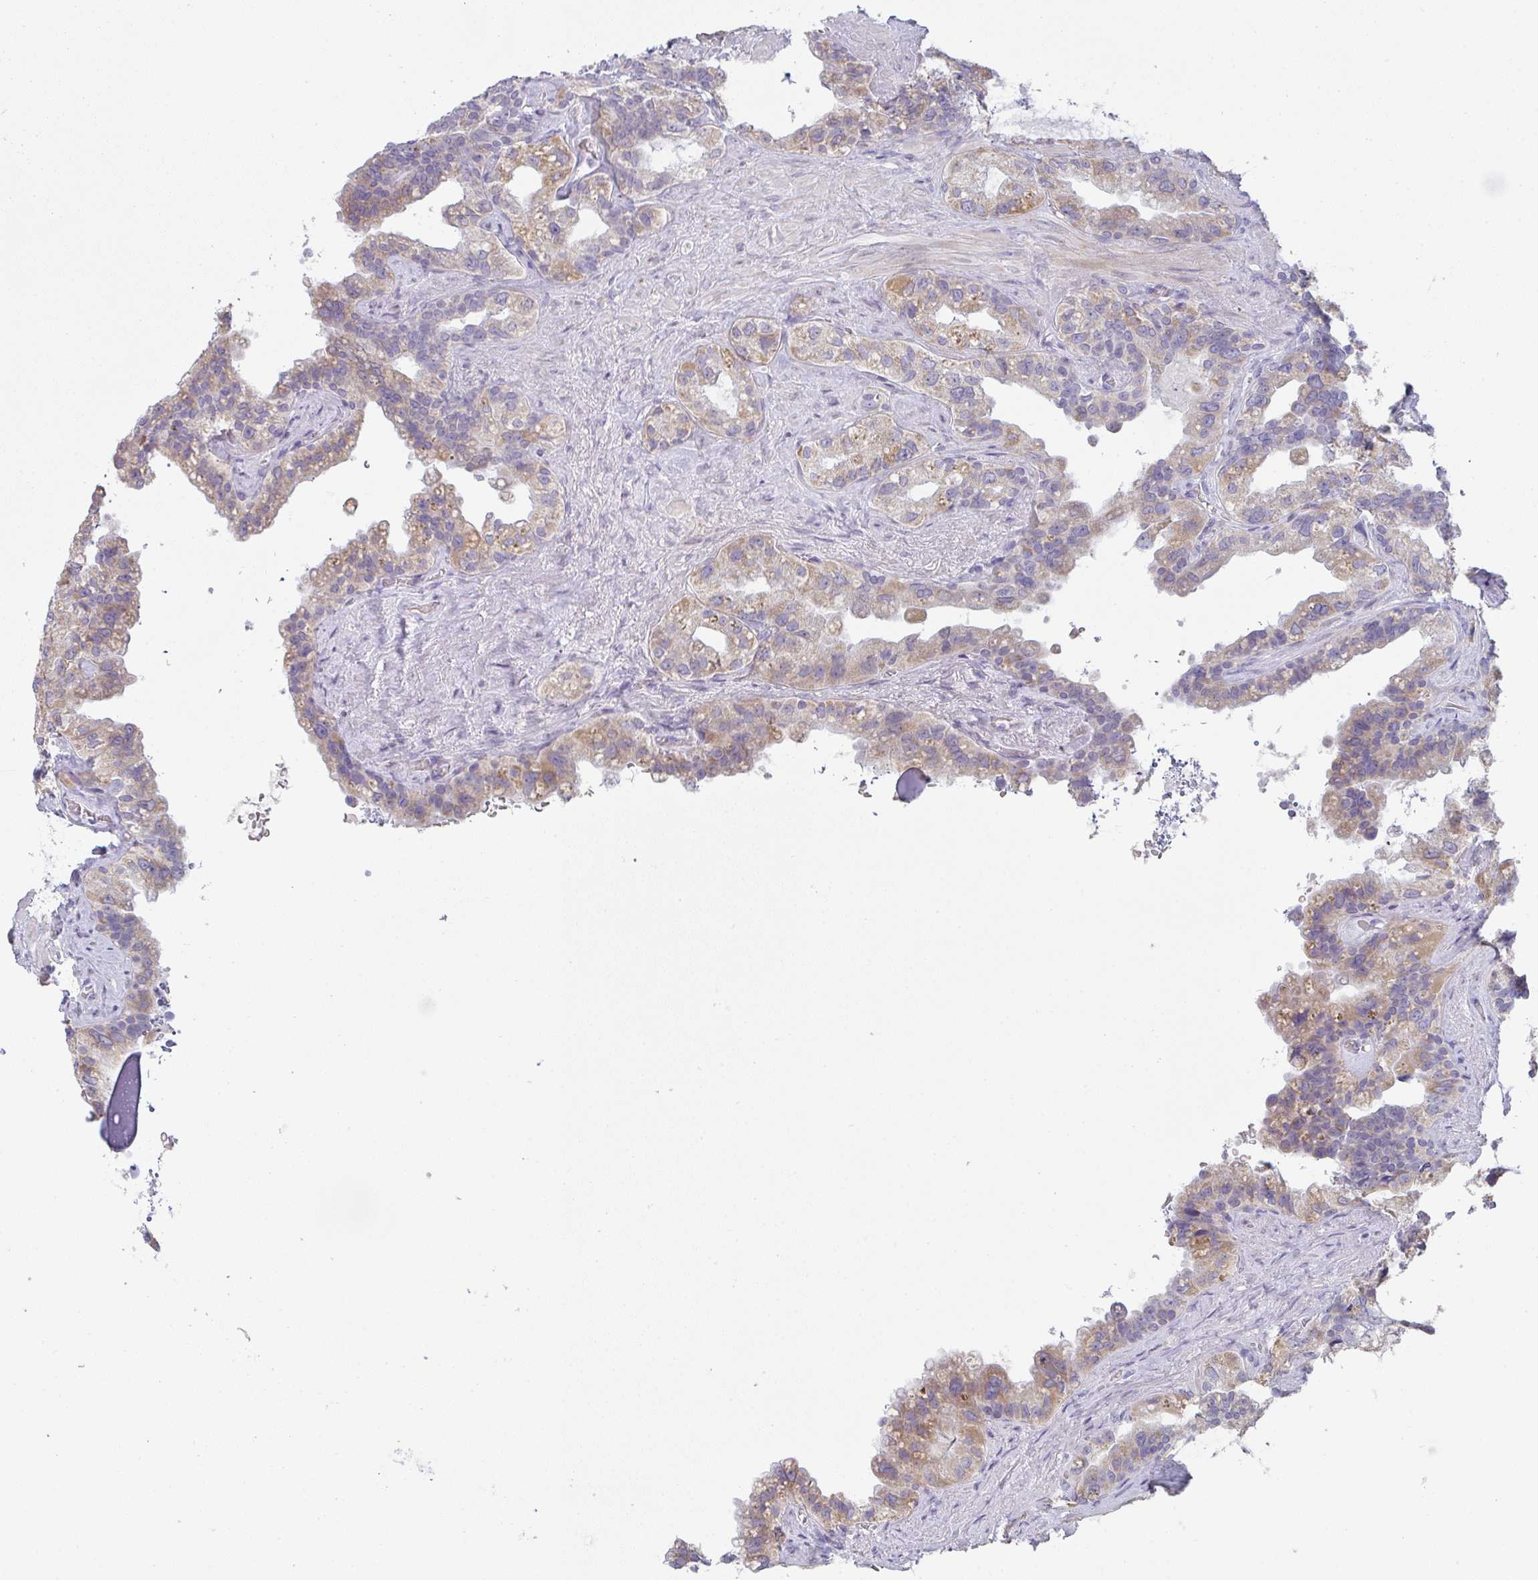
{"staining": {"intensity": "moderate", "quantity": ">75%", "location": "cytoplasmic/membranous"}, "tissue": "seminal vesicle", "cell_type": "Glandular cells", "image_type": "normal", "snomed": [{"axis": "morphology", "description": "Normal tissue, NOS"}, {"axis": "topography", "description": "Seminal veicle"}, {"axis": "topography", "description": "Peripheral nerve tissue"}], "caption": "IHC (DAB) staining of benign seminal vesicle exhibits moderate cytoplasmic/membranous protein expression in about >75% of glandular cells.", "gene": "CACNA1S", "patient": {"sex": "male", "age": 76}}